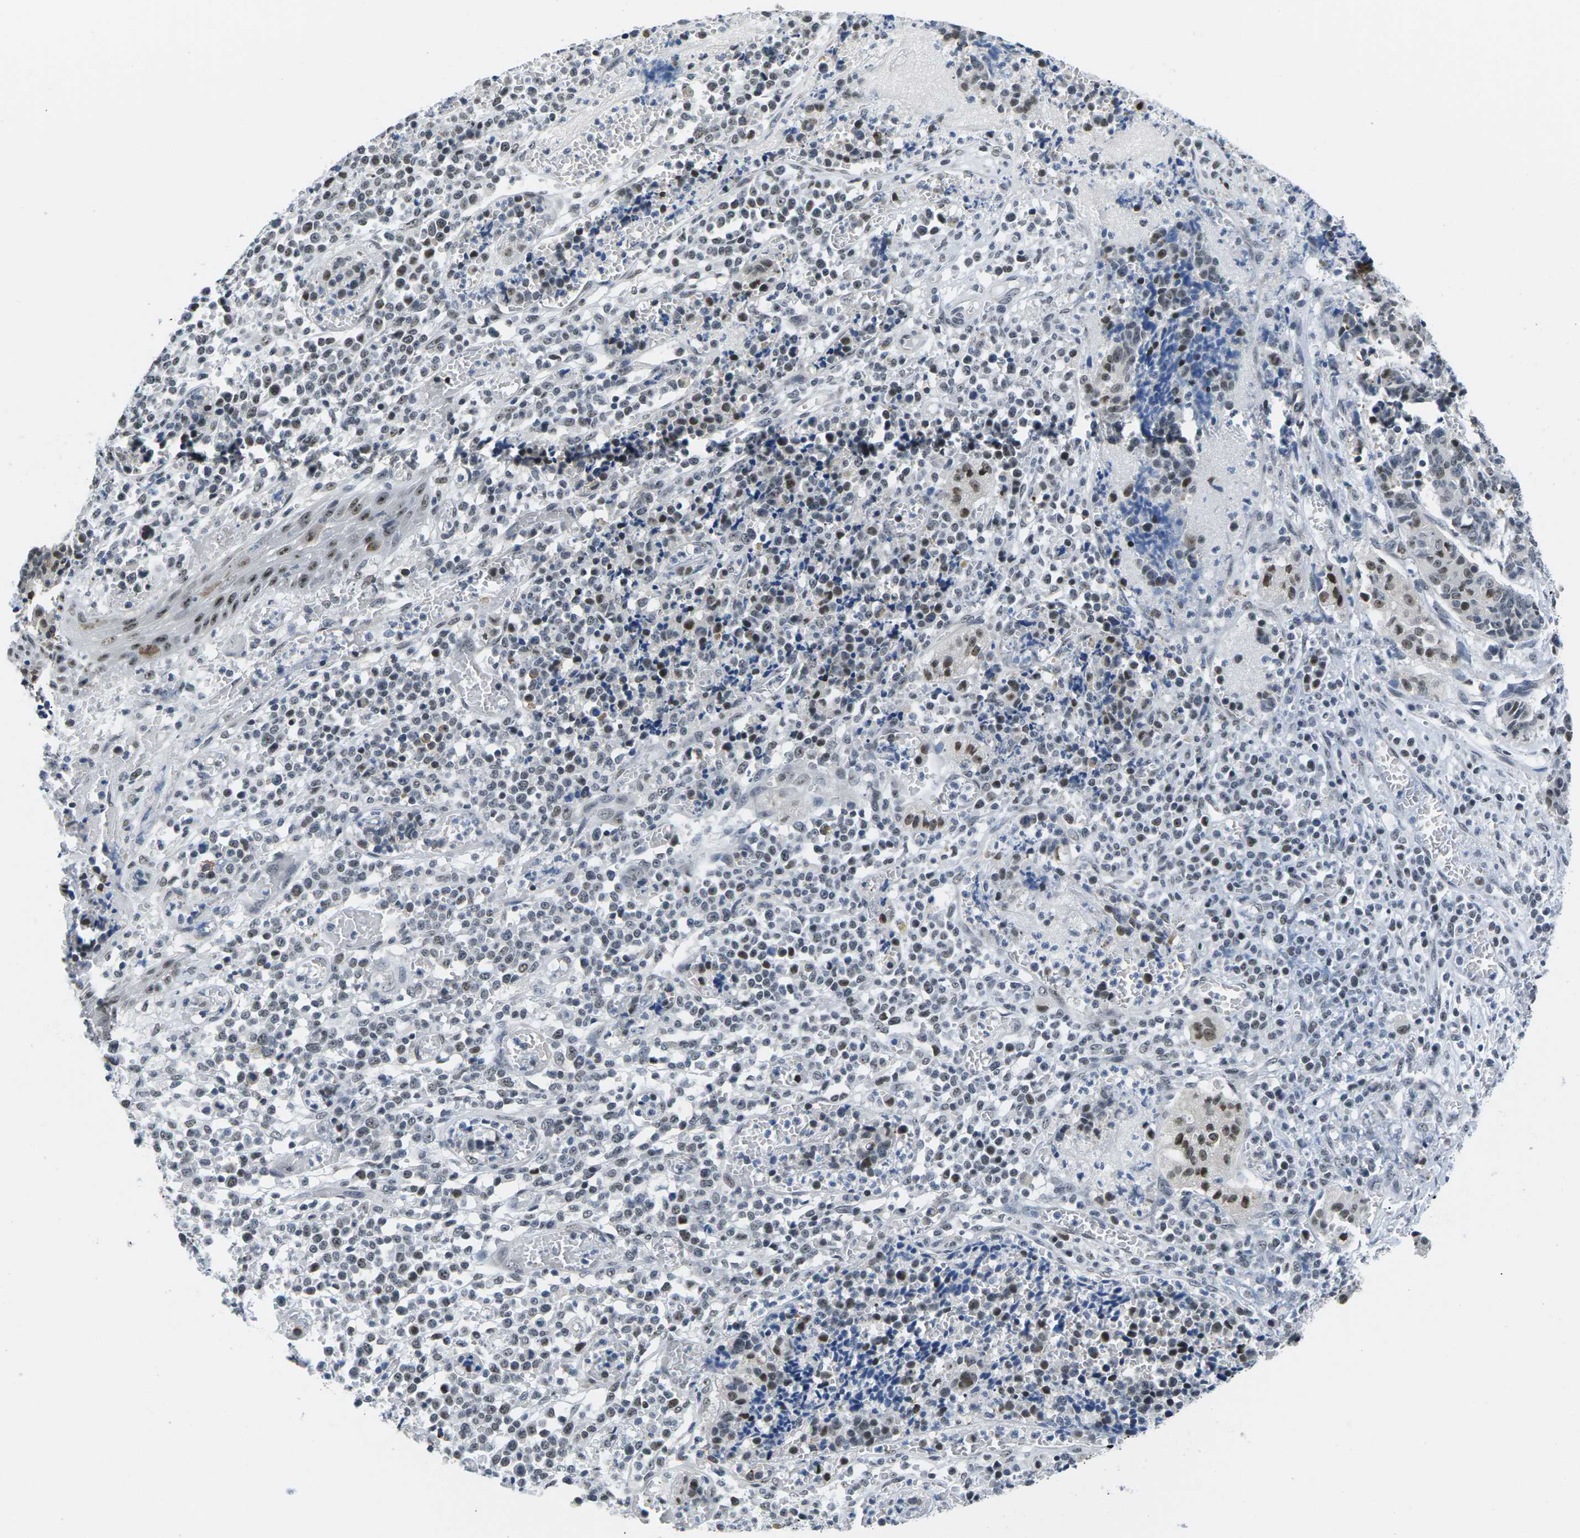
{"staining": {"intensity": "moderate", "quantity": "25%-75%", "location": "nuclear"}, "tissue": "cervical cancer", "cell_type": "Tumor cells", "image_type": "cancer", "snomed": [{"axis": "morphology", "description": "Squamous cell carcinoma, NOS"}, {"axis": "topography", "description": "Cervix"}], "caption": "Moderate nuclear expression for a protein is identified in approximately 25%-75% of tumor cells of cervical cancer using immunohistochemistry.", "gene": "NSRP1", "patient": {"sex": "female", "age": 35}}